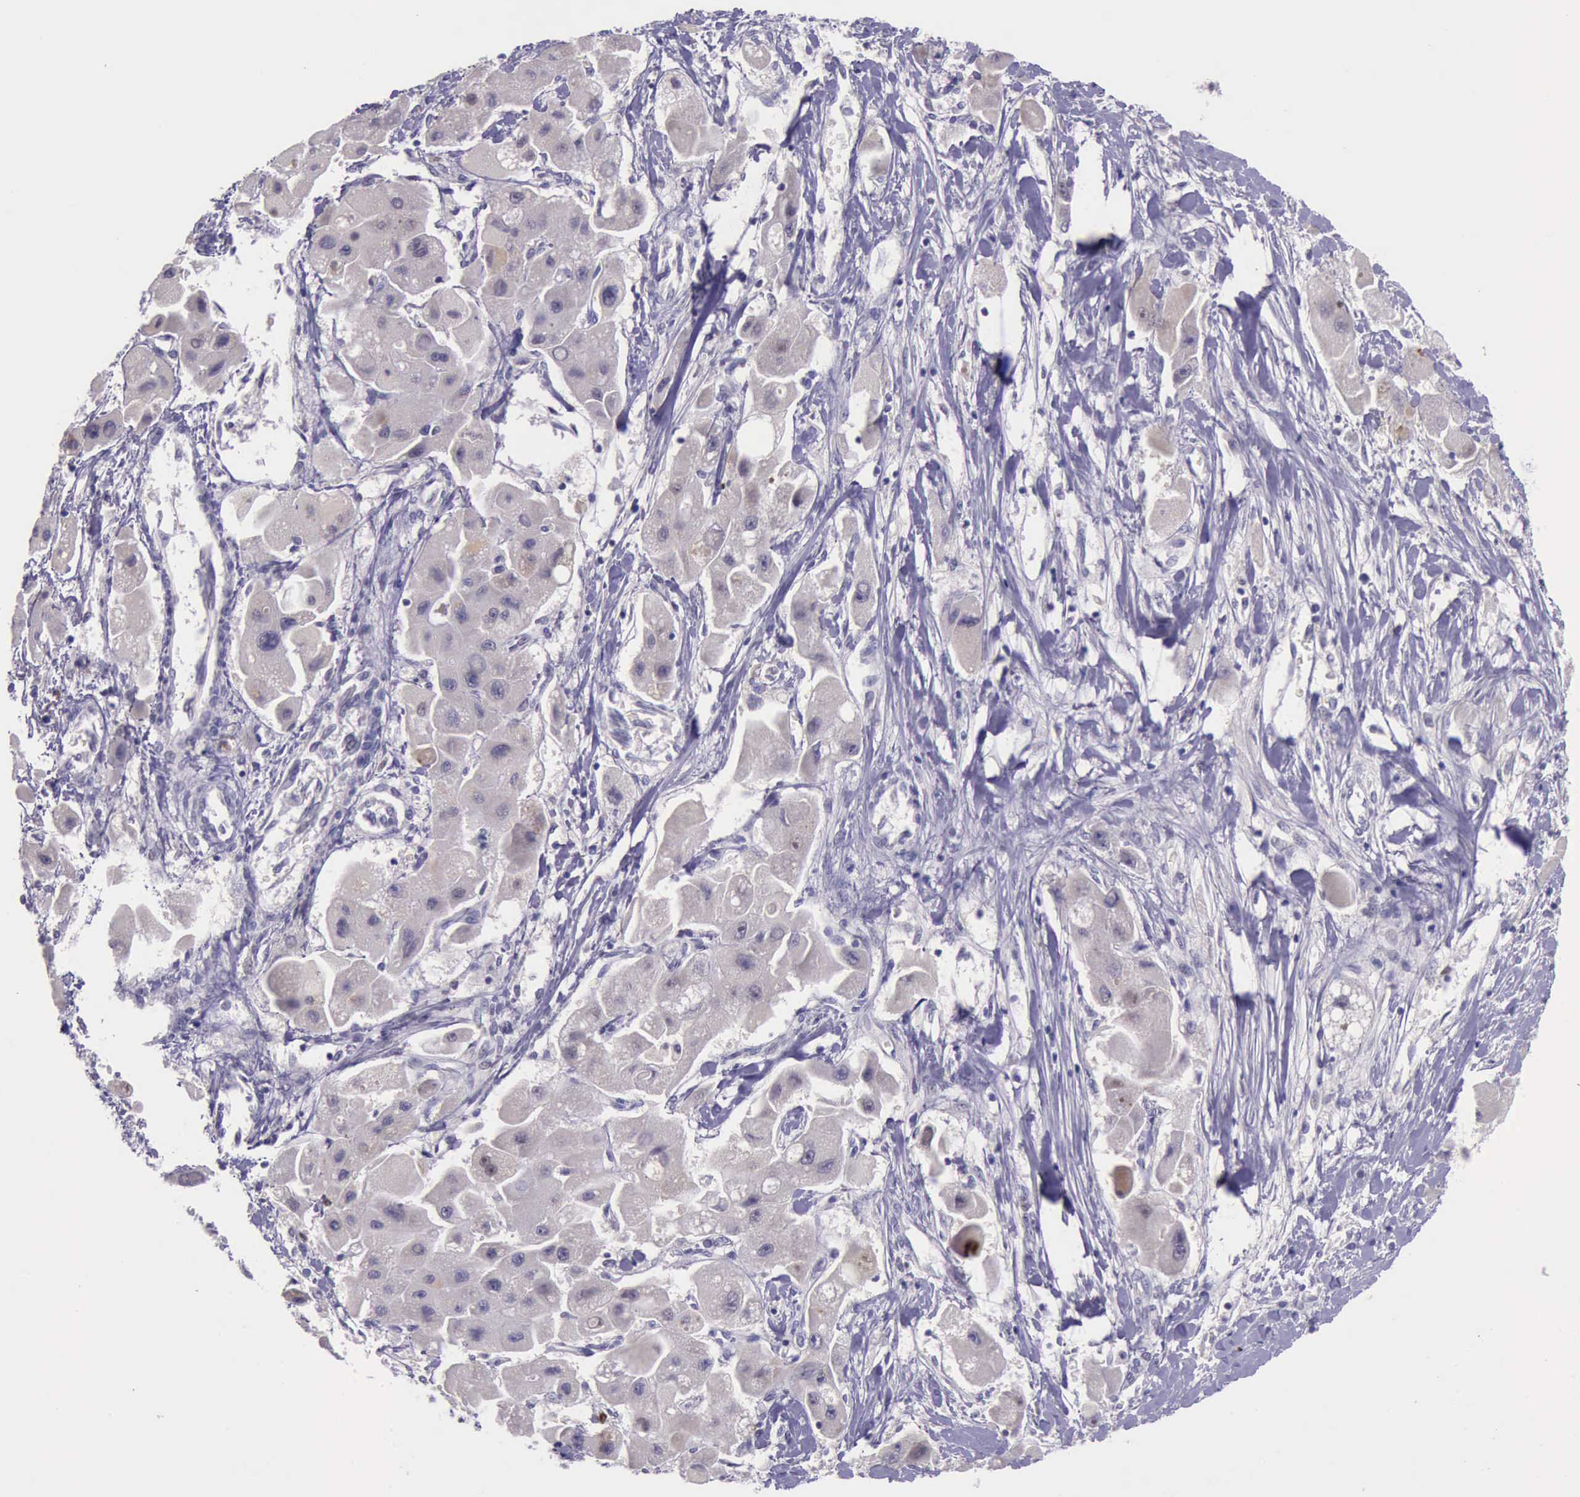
{"staining": {"intensity": "strong", "quantity": "<25%", "location": "nuclear"}, "tissue": "liver cancer", "cell_type": "Tumor cells", "image_type": "cancer", "snomed": [{"axis": "morphology", "description": "Carcinoma, Hepatocellular, NOS"}, {"axis": "topography", "description": "Liver"}], "caption": "Hepatocellular carcinoma (liver) tissue demonstrates strong nuclear expression in approximately <25% of tumor cells, visualized by immunohistochemistry. Using DAB (3,3'-diaminobenzidine) (brown) and hematoxylin (blue) stains, captured at high magnification using brightfield microscopy.", "gene": "PARP1", "patient": {"sex": "male", "age": 24}}